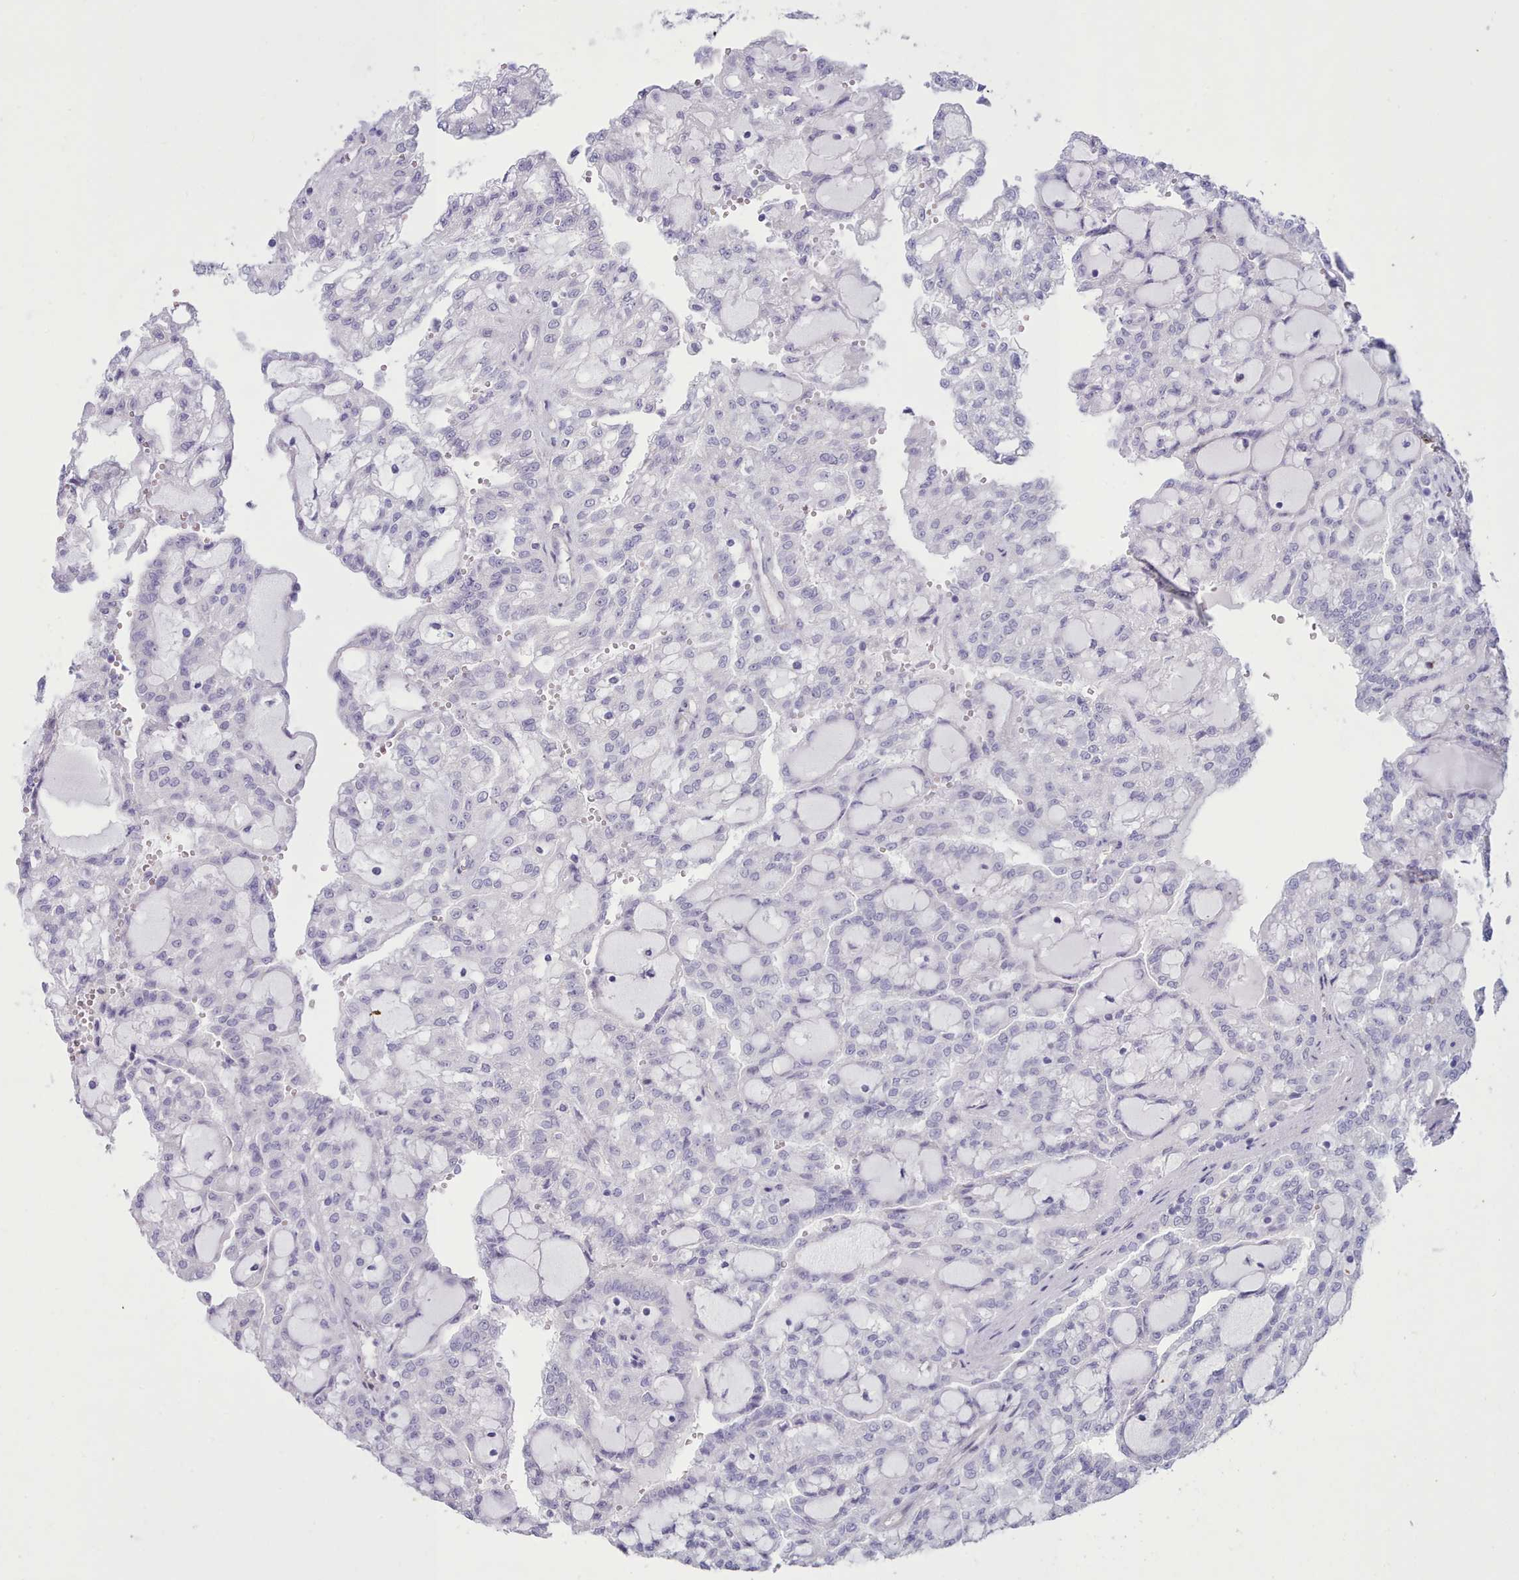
{"staining": {"intensity": "negative", "quantity": "none", "location": "none"}, "tissue": "renal cancer", "cell_type": "Tumor cells", "image_type": "cancer", "snomed": [{"axis": "morphology", "description": "Adenocarcinoma, NOS"}, {"axis": "topography", "description": "Kidney"}], "caption": "The micrograph shows no significant expression in tumor cells of renal cancer (adenocarcinoma). Brightfield microscopy of IHC stained with DAB (brown) and hematoxylin (blue), captured at high magnification.", "gene": "TMEM253", "patient": {"sex": "male", "age": 63}}